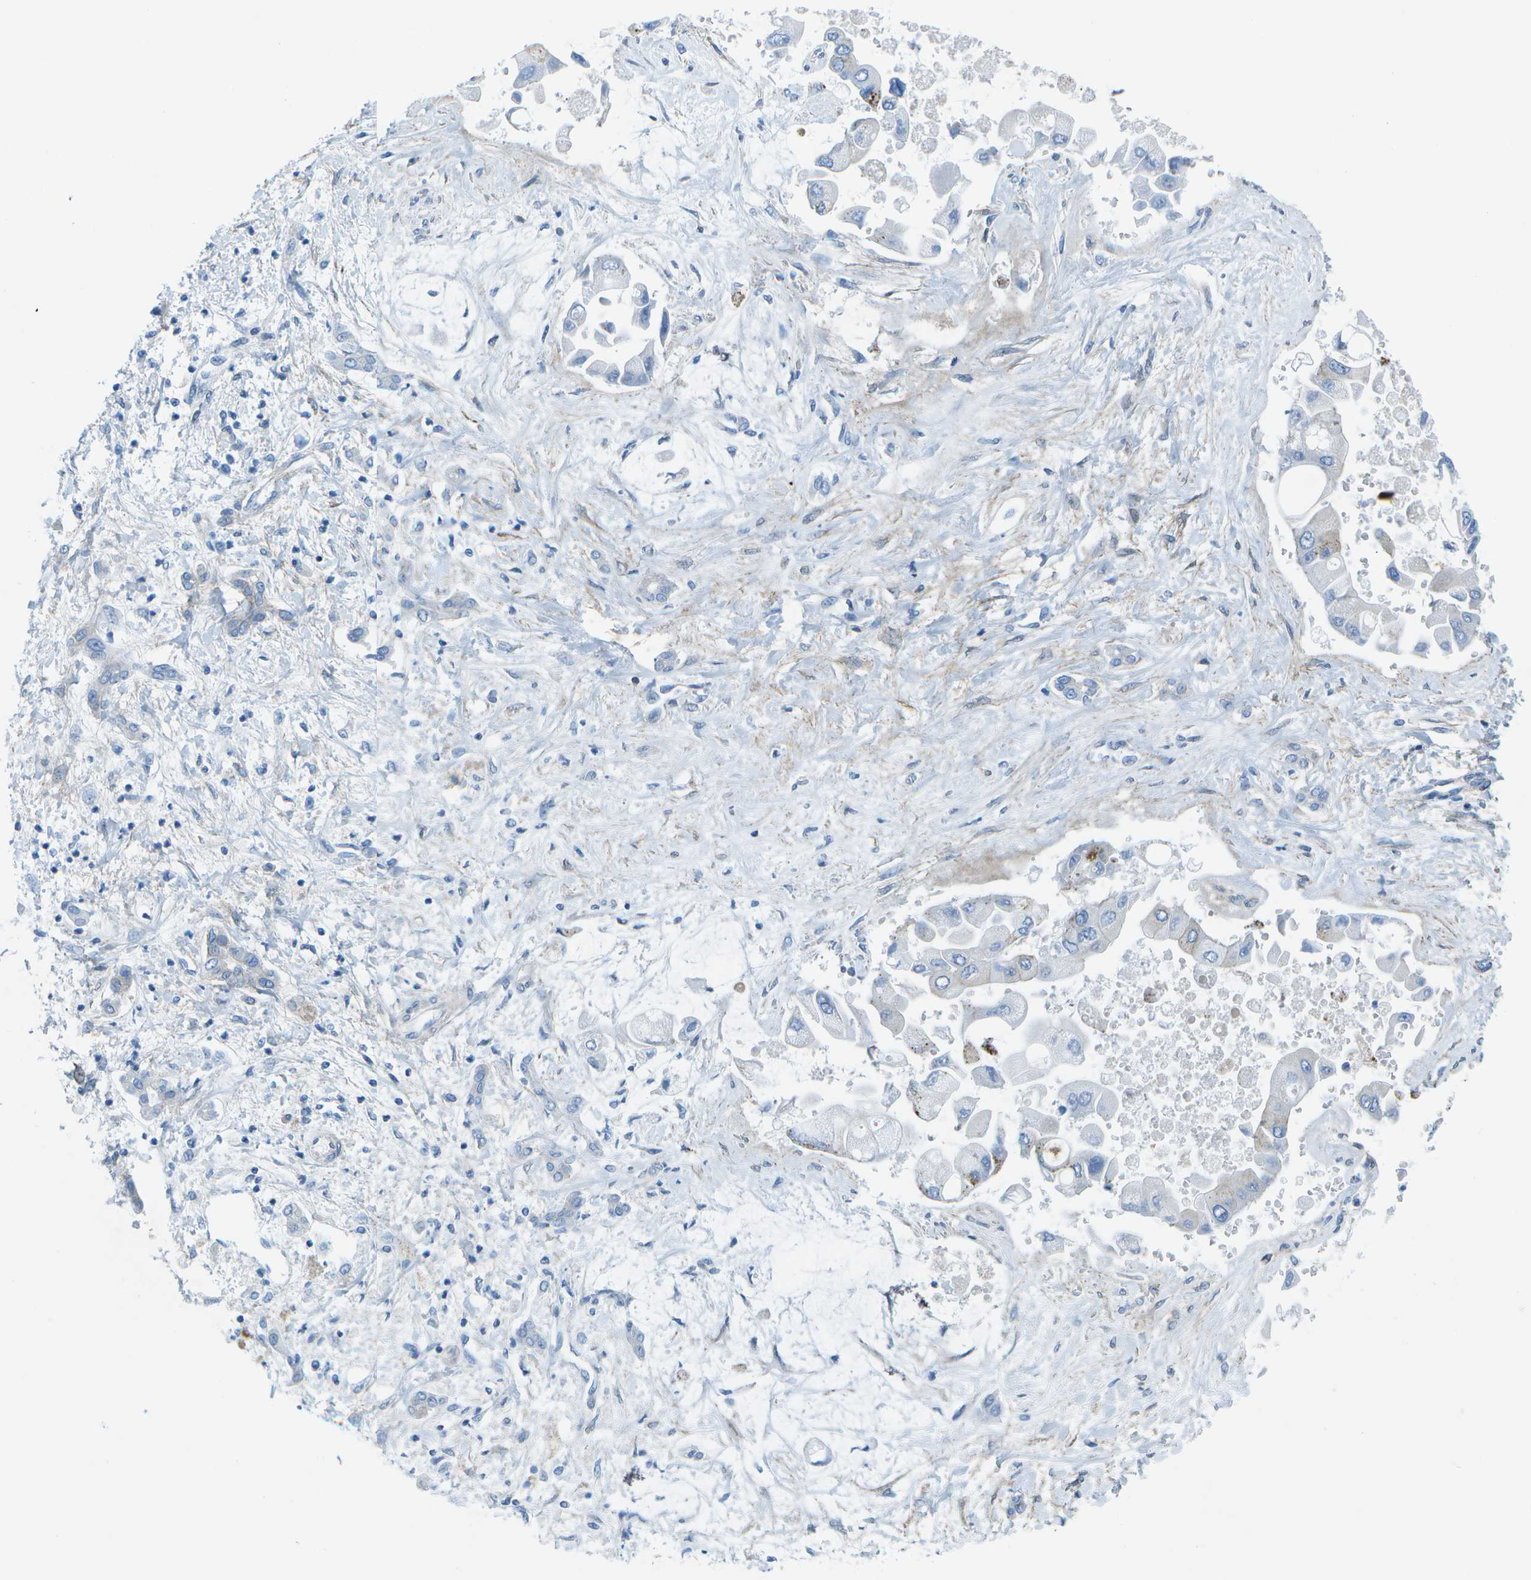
{"staining": {"intensity": "negative", "quantity": "none", "location": "none"}, "tissue": "liver cancer", "cell_type": "Tumor cells", "image_type": "cancer", "snomed": [{"axis": "morphology", "description": "Cholangiocarcinoma"}, {"axis": "topography", "description": "Liver"}], "caption": "Histopathology image shows no protein expression in tumor cells of liver cholangiocarcinoma tissue. (Immunohistochemistry, brightfield microscopy, high magnification).", "gene": "SORBS3", "patient": {"sex": "male", "age": 50}}